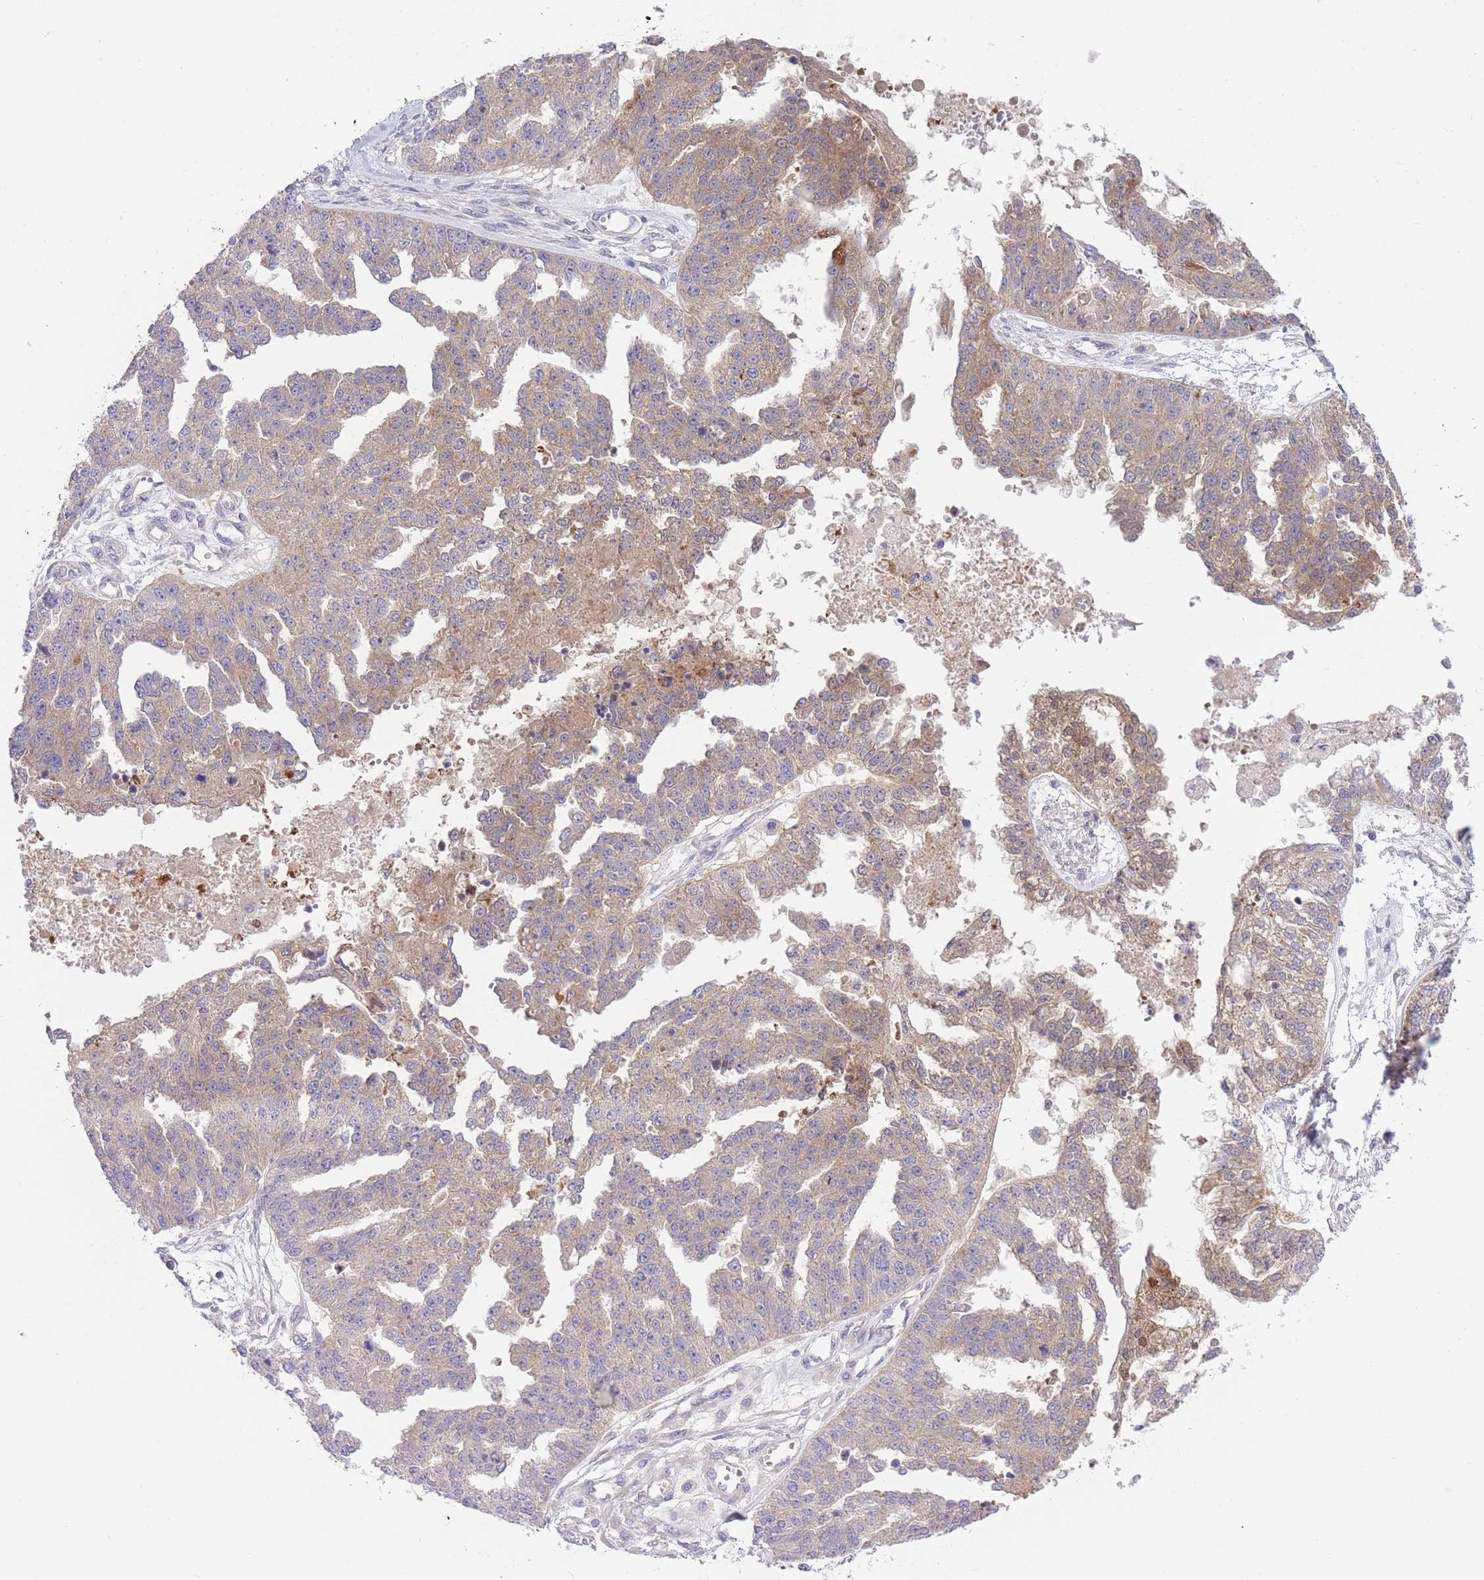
{"staining": {"intensity": "moderate", "quantity": "<25%", "location": "cytoplasmic/membranous"}, "tissue": "ovarian cancer", "cell_type": "Tumor cells", "image_type": "cancer", "snomed": [{"axis": "morphology", "description": "Cystadenocarcinoma, serous, NOS"}, {"axis": "topography", "description": "Ovary"}], "caption": "Human serous cystadenocarcinoma (ovarian) stained with a protein marker reveals moderate staining in tumor cells.", "gene": "CHAC1", "patient": {"sex": "female", "age": 58}}